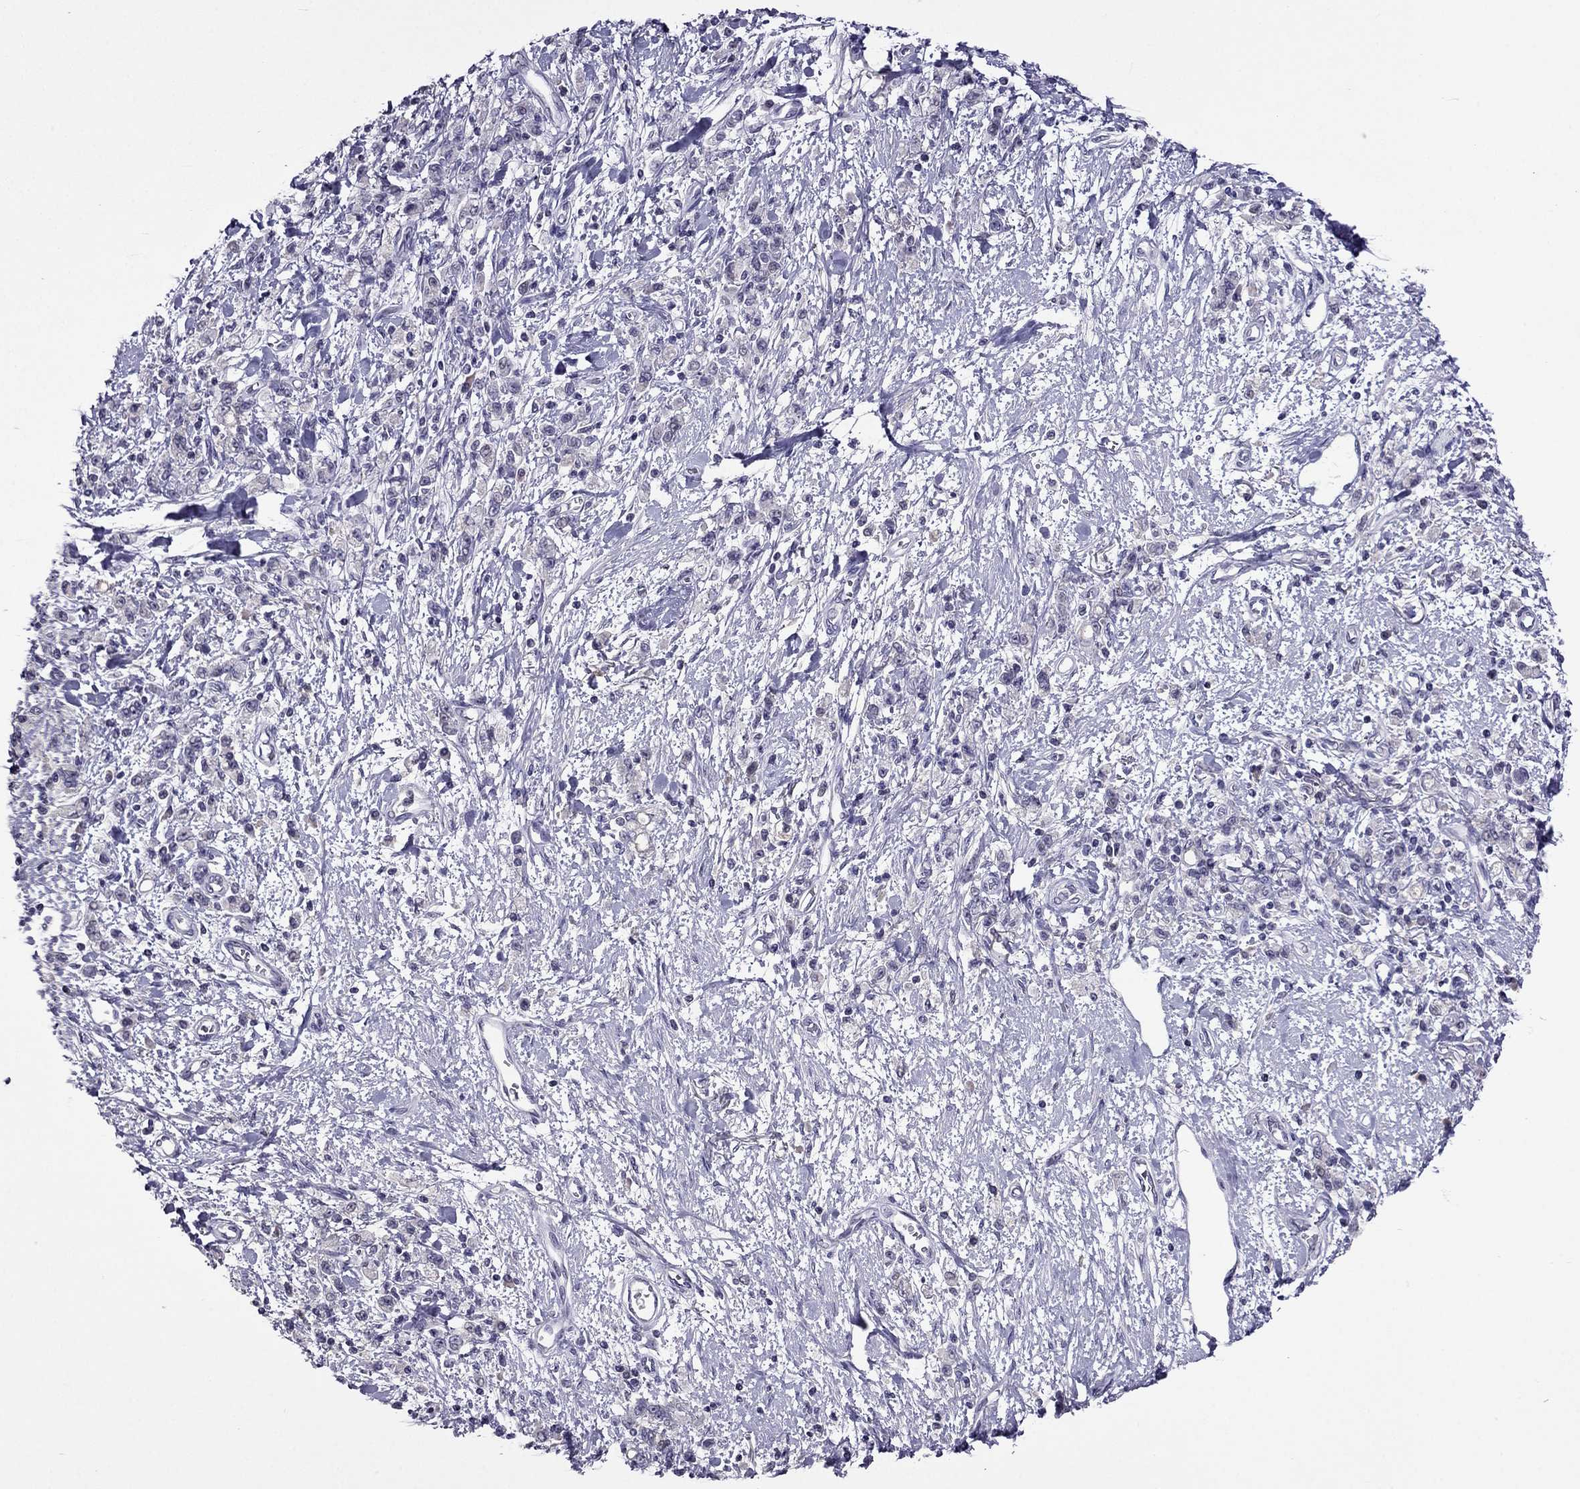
{"staining": {"intensity": "negative", "quantity": "none", "location": "none"}, "tissue": "stomach cancer", "cell_type": "Tumor cells", "image_type": "cancer", "snomed": [{"axis": "morphology", "description": "Adenocarcinoma, NOS"}, {"axis": "topography", "description": "Stomach"}], "caption": "Immunohistochemistry (IHC) photomicrograph of neoplastic tissue: human stomach cancer (adenocarcinoma) stained with DAB (3,3'-diaminobenzidine) exhibits no significant protein expression in tumor cells.", "gene": "SPTBN4", "patient": {"sex": "male", "age": 77}}